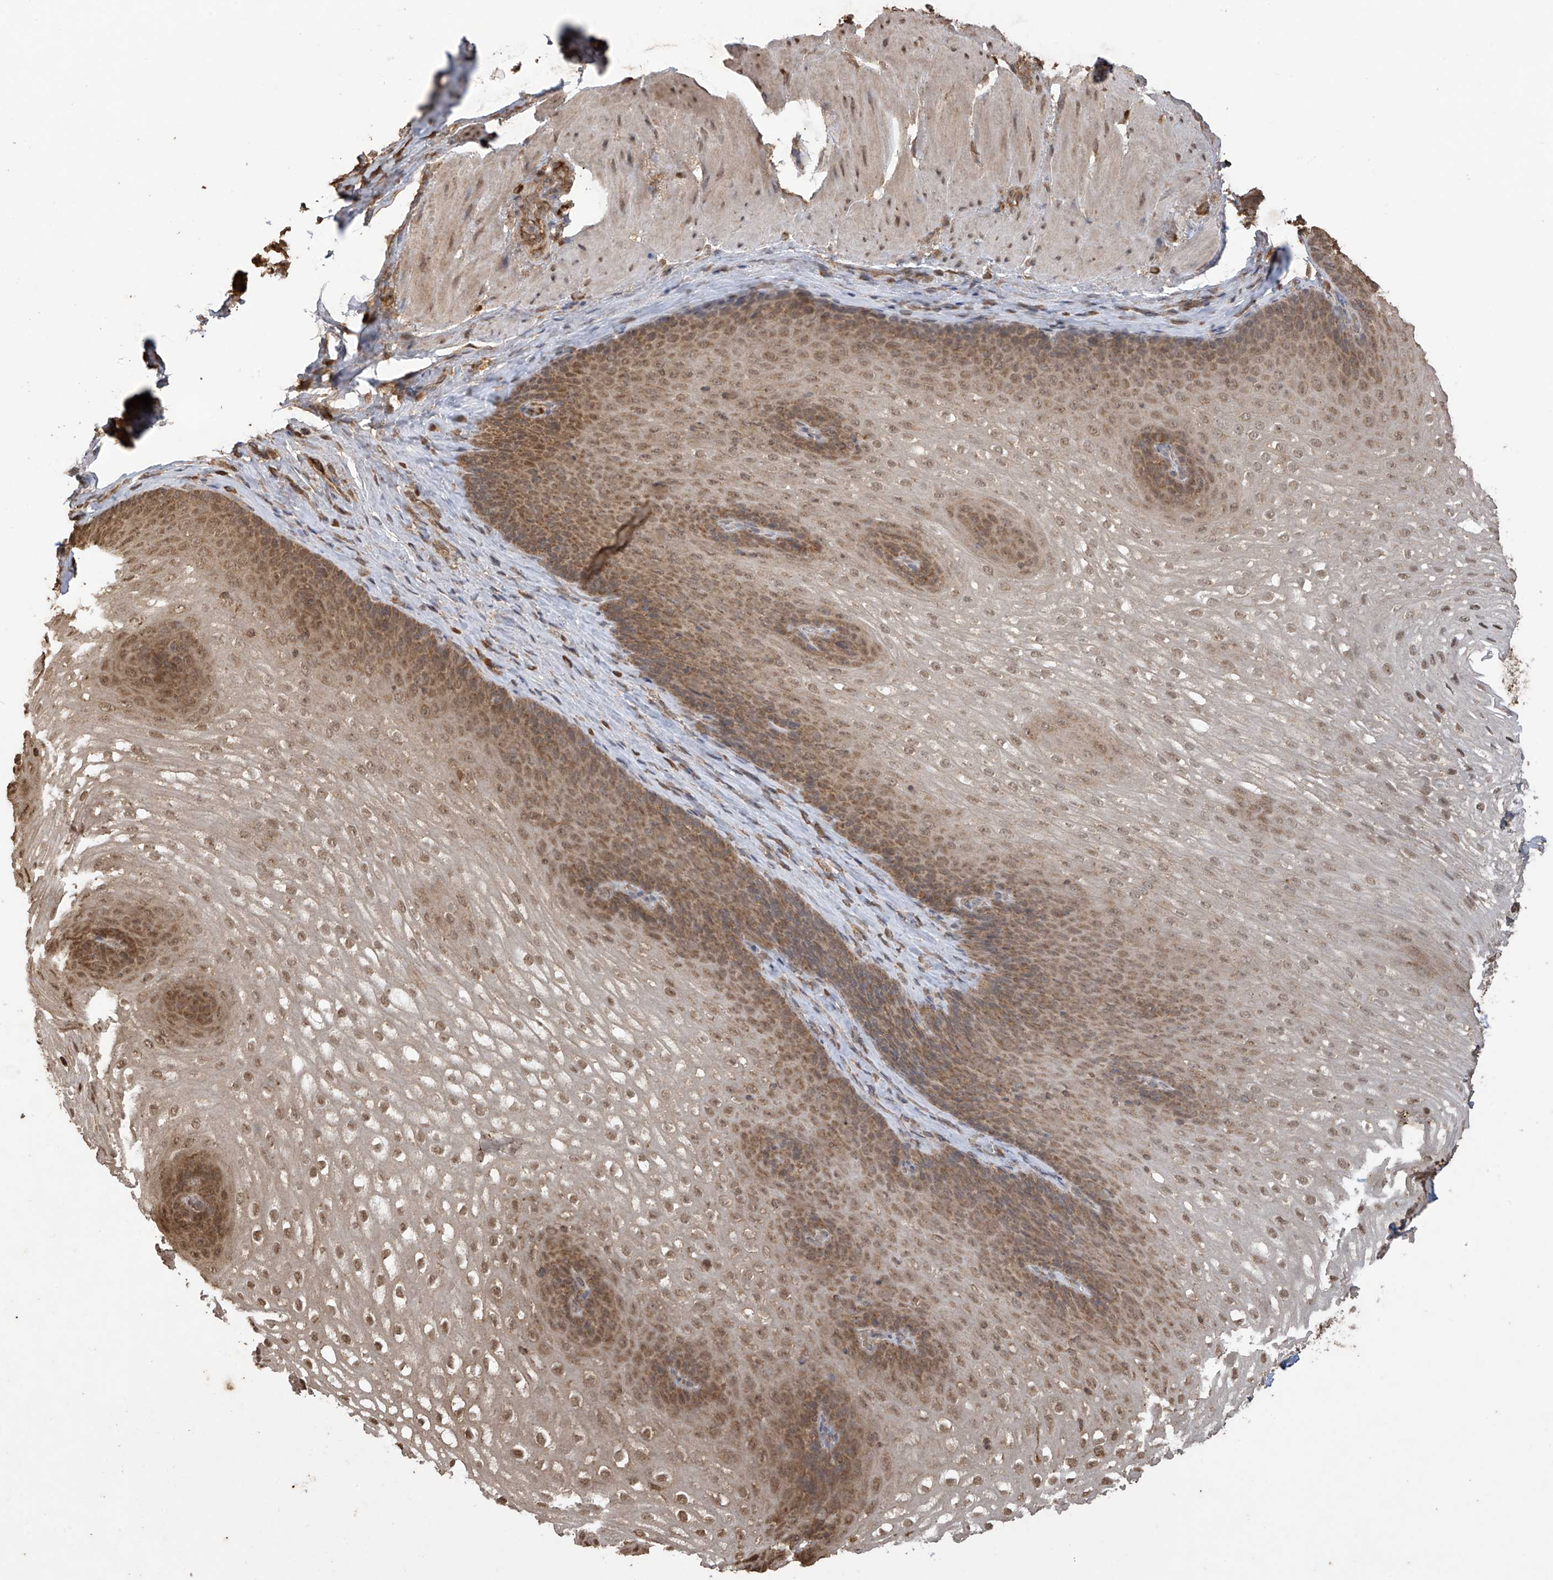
{"staining": {"intensity": "moderate", "quantity": ">75%", "location": "cytoplasmic/membranous,nuclear"}, "tissue": "esophagus", "cell_type": "Squamous epithelial cells", "image_type": "normal", "snomed": [{"axis": "morphology", "description": "Normal tissue, NOS"}, {"axis": "topography", "description": "Esophagus"}], "caption": "Immunohistochemistry (IHC) of unremarkable human esophagus displays medium levels of moderate cytoplasmic/membranous,nuclear staining in about >75% of squamous epithelial cells. Using DAB (3,3'-diaminobenzidine) (brown) and hematoxylin (blue) stains, captured at high magnification using brightfield microscopy.", "gene": "PNPT1", "patient": {"sex": "female", "age": 66}}